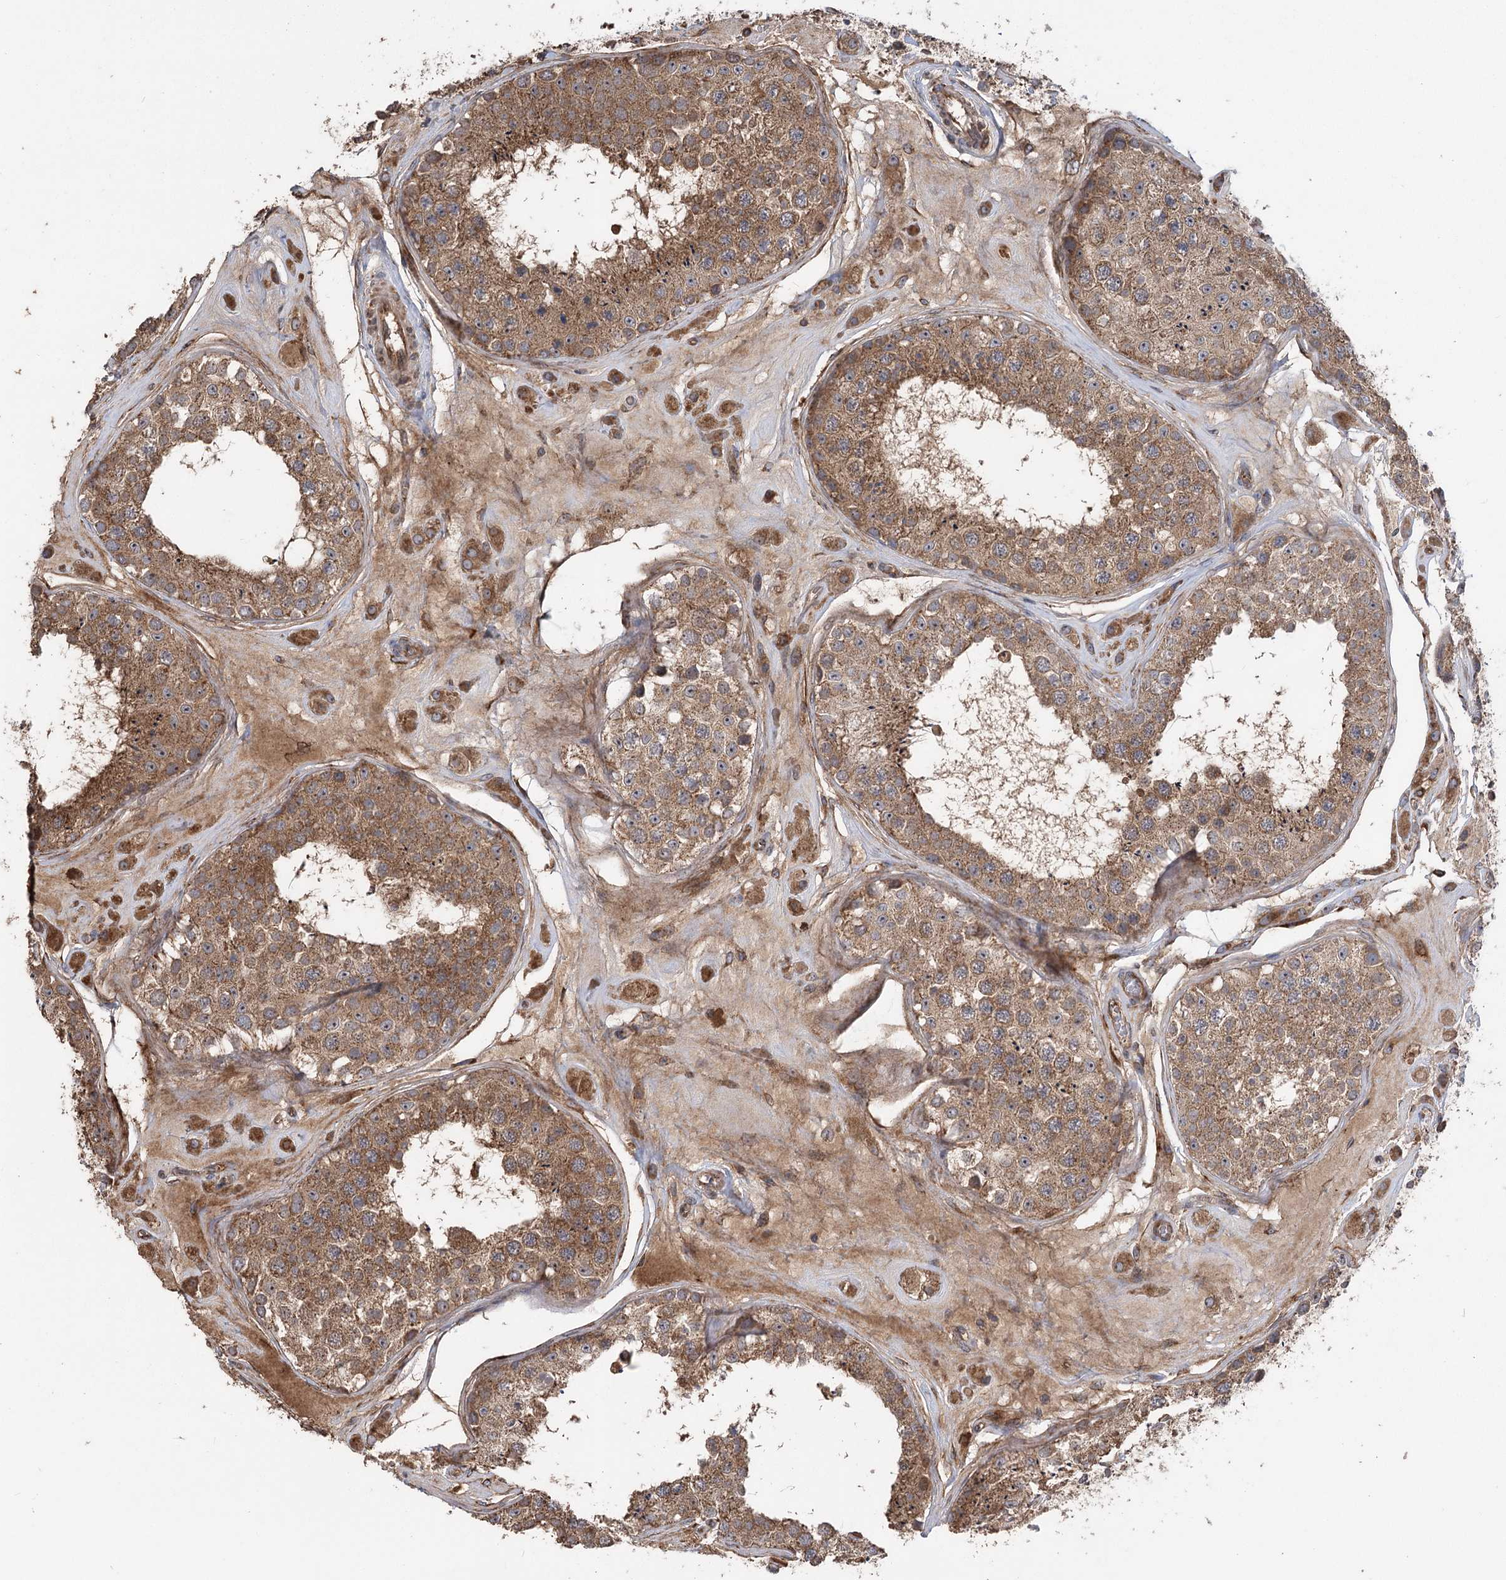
{"staining": {"intensity": "moderate", "quantity": ">75%", "location": "cytoplasmic/membranous"}, "tissue": "testis", "cell_type": "Cells in seminiferous ducts", "image_type": "normal", "snomed": [{"axis": "morphology", "description": "Normal tissue, NOS"}, {"axis": "topography", "description": "Testis"}], "caption": "DAB (3,3'-diaminobenzidine) immunohistochemical staining of unremarkable human testis shows moderate cytoplasmic/membranous protein positivity in about >75% of cells in seminiferous ducts.", "gene": "RWDD4", "patient": {"sex": "male", "age": 25}}